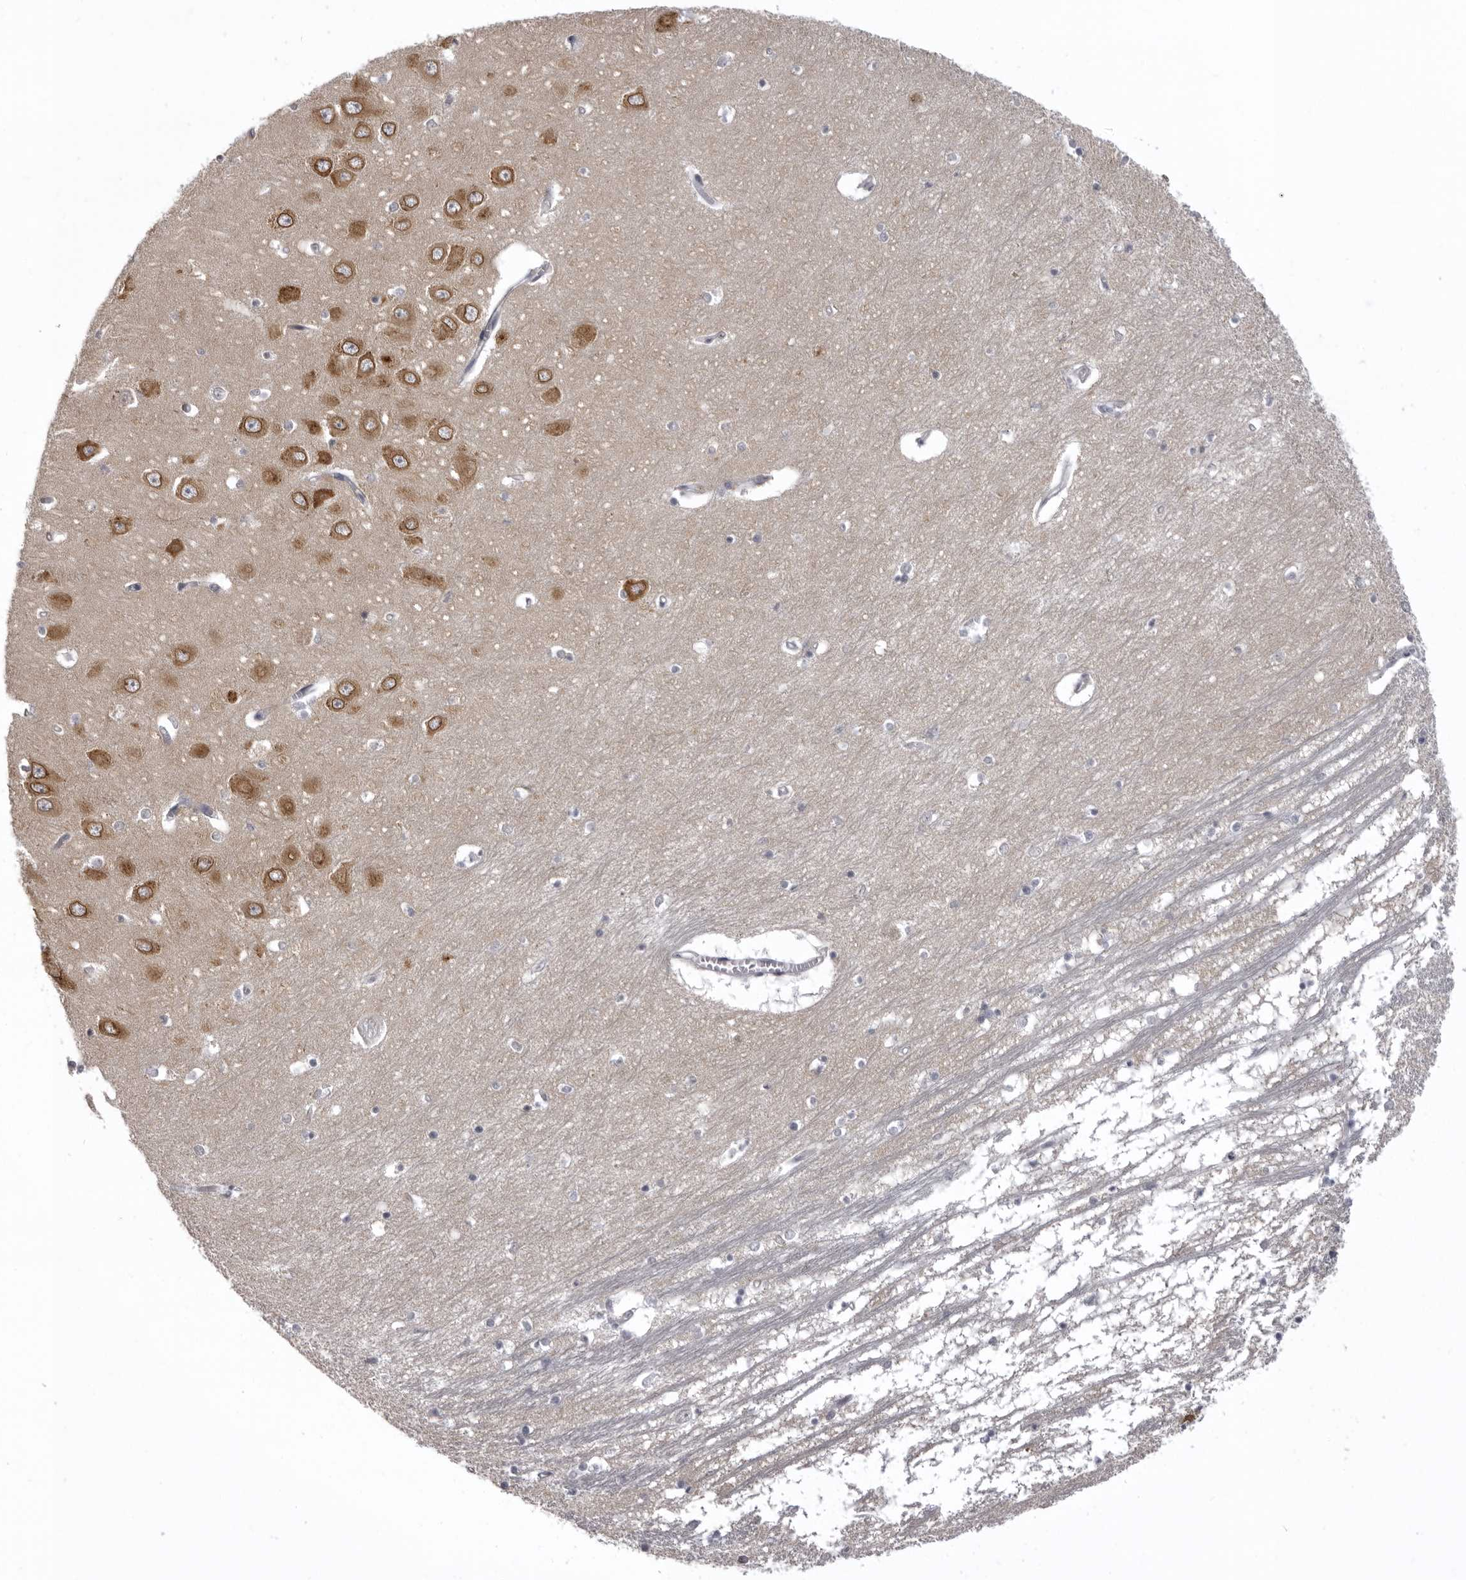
{"staining": {"intensity": "negative", "quantity": "none", "location": "none"}, "tissue": "hippocampus", "cell_type": "Glial cells", "image_type": "normal", "snomed": [{"axis": "morphology", "description": "Normal tissue, NOS"}, {"axis": "topography", "description": "Hippocampus"}], "caption": "IHC histopathology image of unremarkable human hippocampus stained for a protein (brown), which shows no staining in glial cells.", "gene": "NCEH1", "patient": {"sex": "male", "age": 70}}